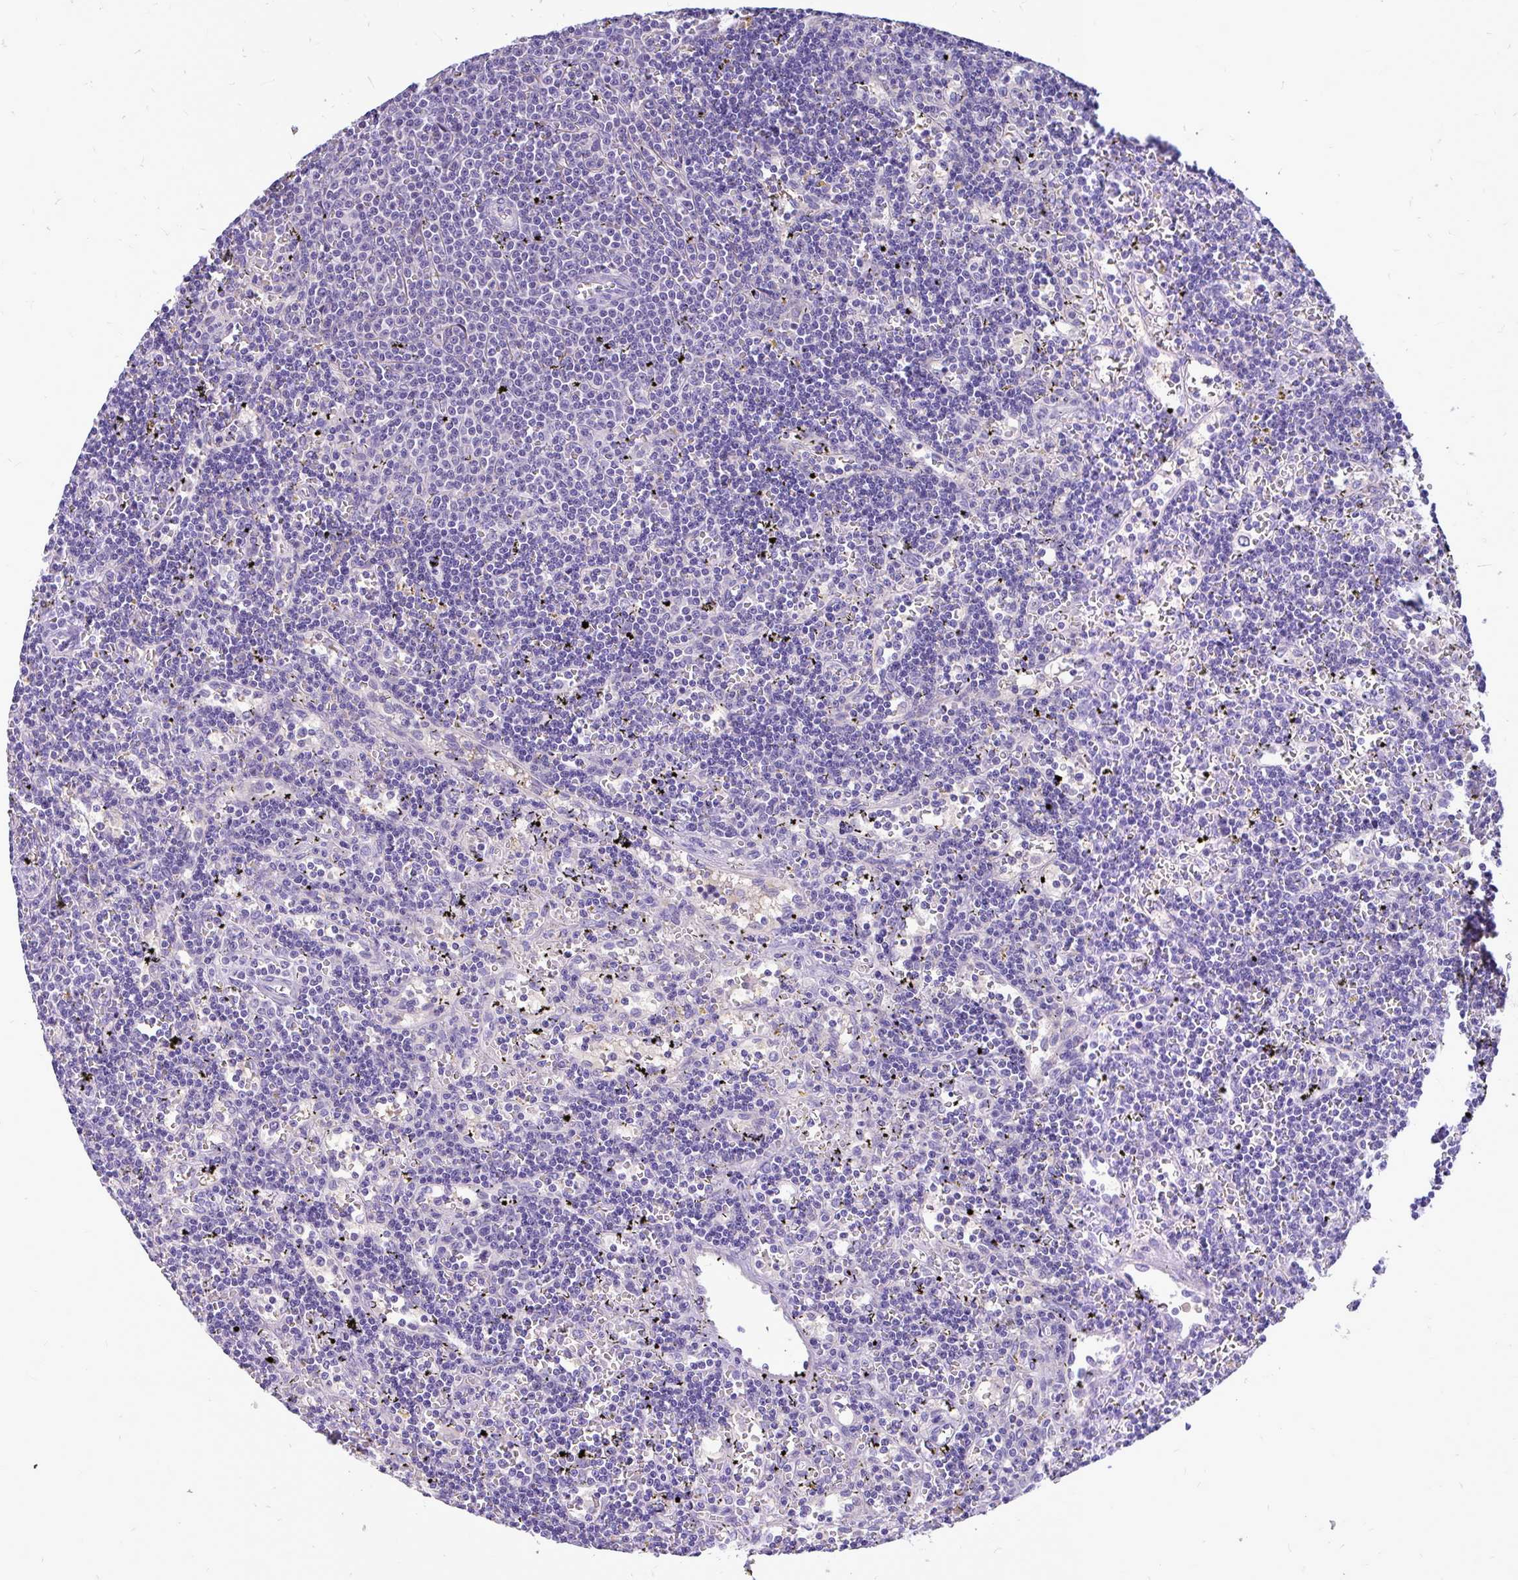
{"staining": {"intensity": "negative", "quantity": "none", "location": "none"}, "tissue": "lymphoma", "cell_type": "Tumor cells", "image_type": "cancer", "snomed": [{"axis": "morphology", "description": "Malignant lymphoma, non-Hodgkin's type, Low grade"}, {"axis": "topography", "description": "Spleen"}], "caption": "Low-grade malignant lymphoma, non-Hodgkin's type stained for a protein using immunohistochemistry (IHC) shows no staining tumor cells.", "gene": "MAP1LC3A", "patient": {"sex": "male", "age": 60}}